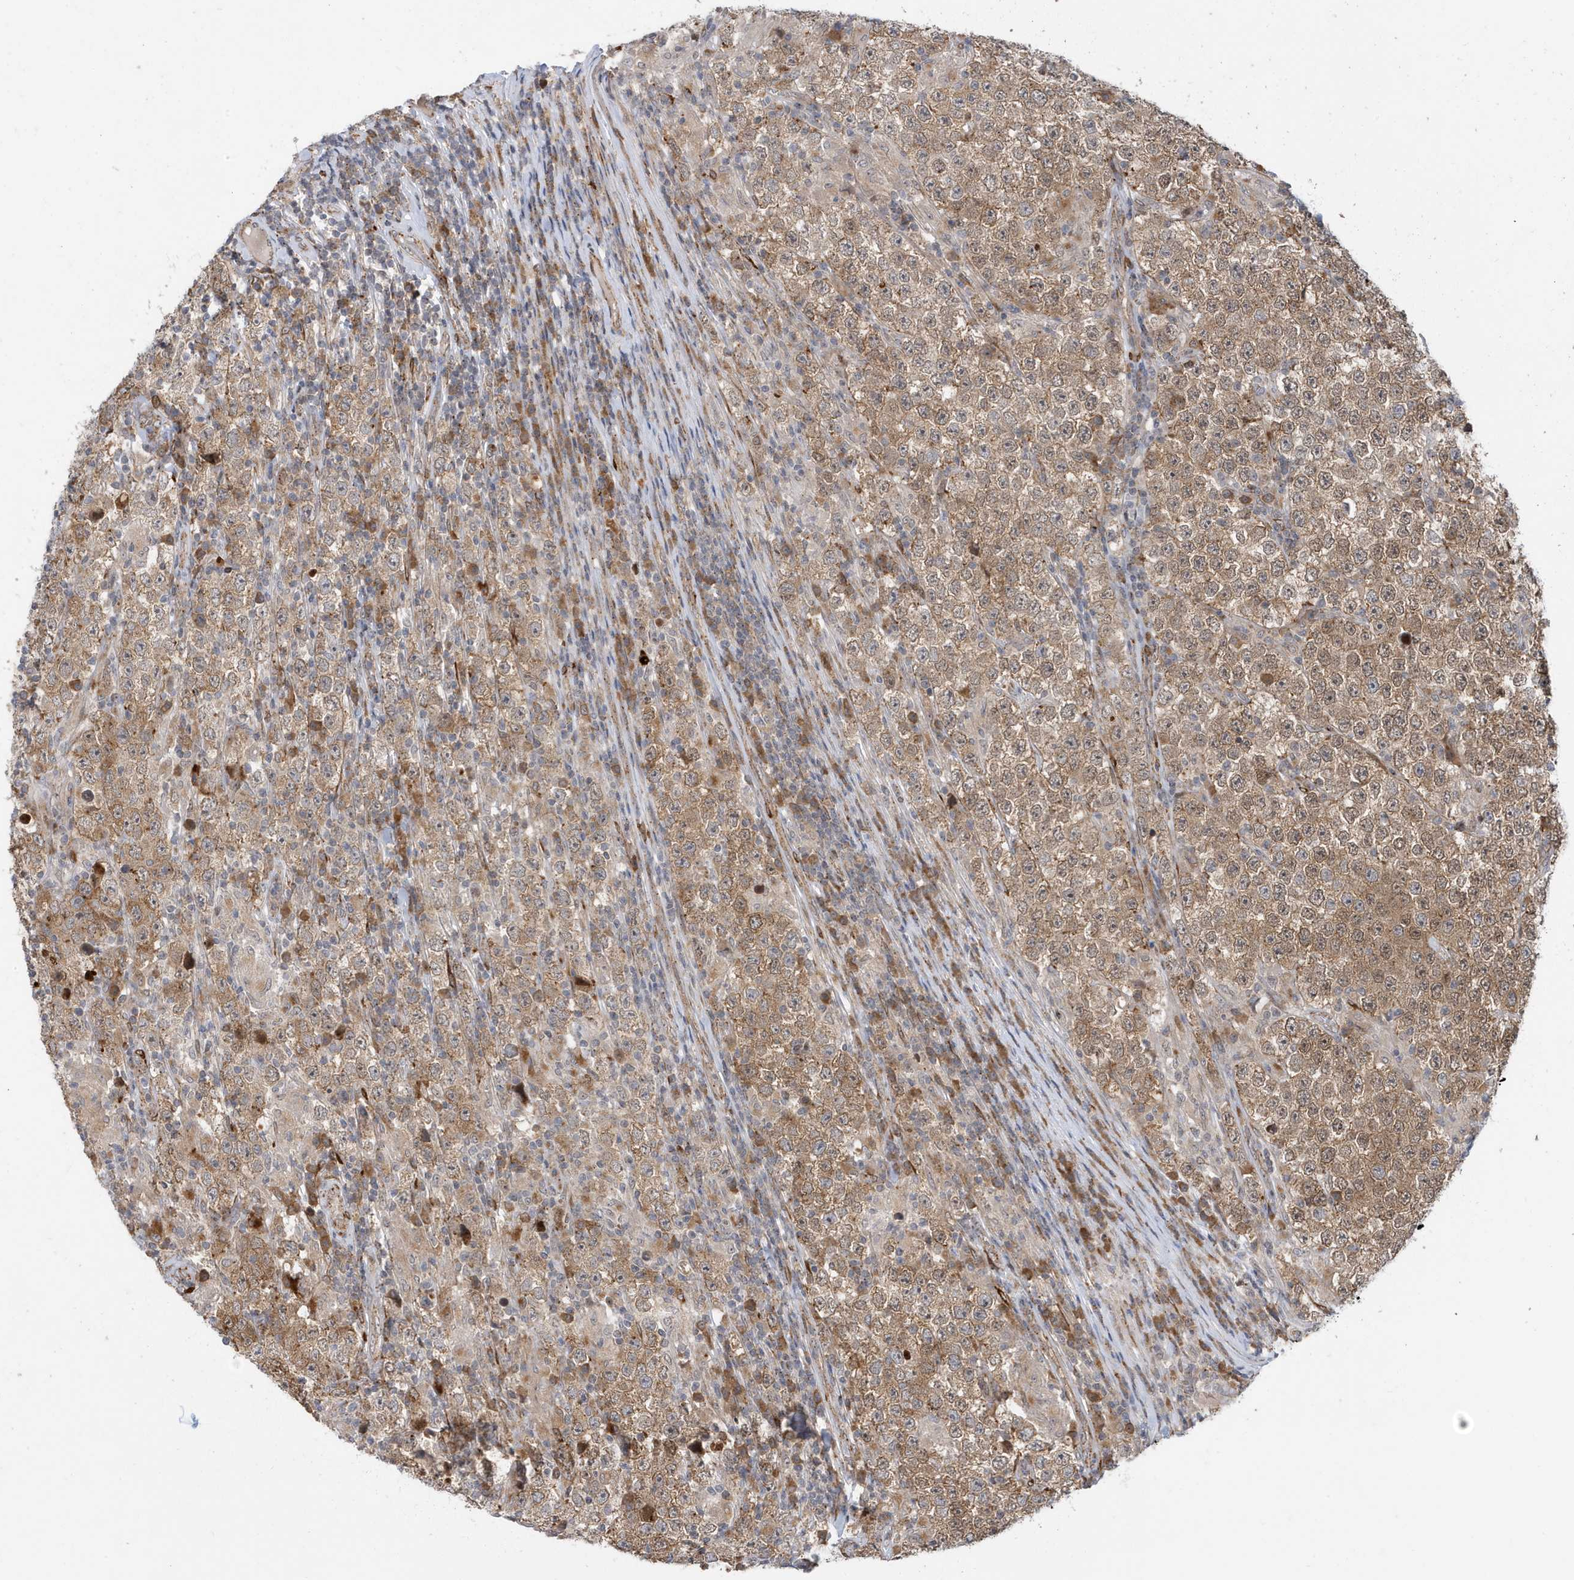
{"staining": {"intensity": "moderate", "quantity": ">75%", "location": "cytoplasmic/membranous"}, "tissue": "testis cancer", "cell_type": "Tumor cells", "image_type": "cancer", "snomed": [{"axis": "morphology", "description": "Normal tissue, NOS"}, {"axis": "morphology", "description": "Urothelial carcinoma, High grade"}, {"axis": "morphology", "description": "Seminoma, NOS"}, {"axis": "morphology", "description": "Carcinoma, Embryonal, NOS"}, {"axis": "topography", "description": "Urinary bladder"}, {"axis": "topography", "description": "Testis"}], "caption": "Protein staining displays moderate cytoplasmic/membranous positivity in about >75% of tumor cells in testis urothelial carcinoma (high-grade).", "gene": "ZNF507", "patient": {"sex": "male", "age": 41}}